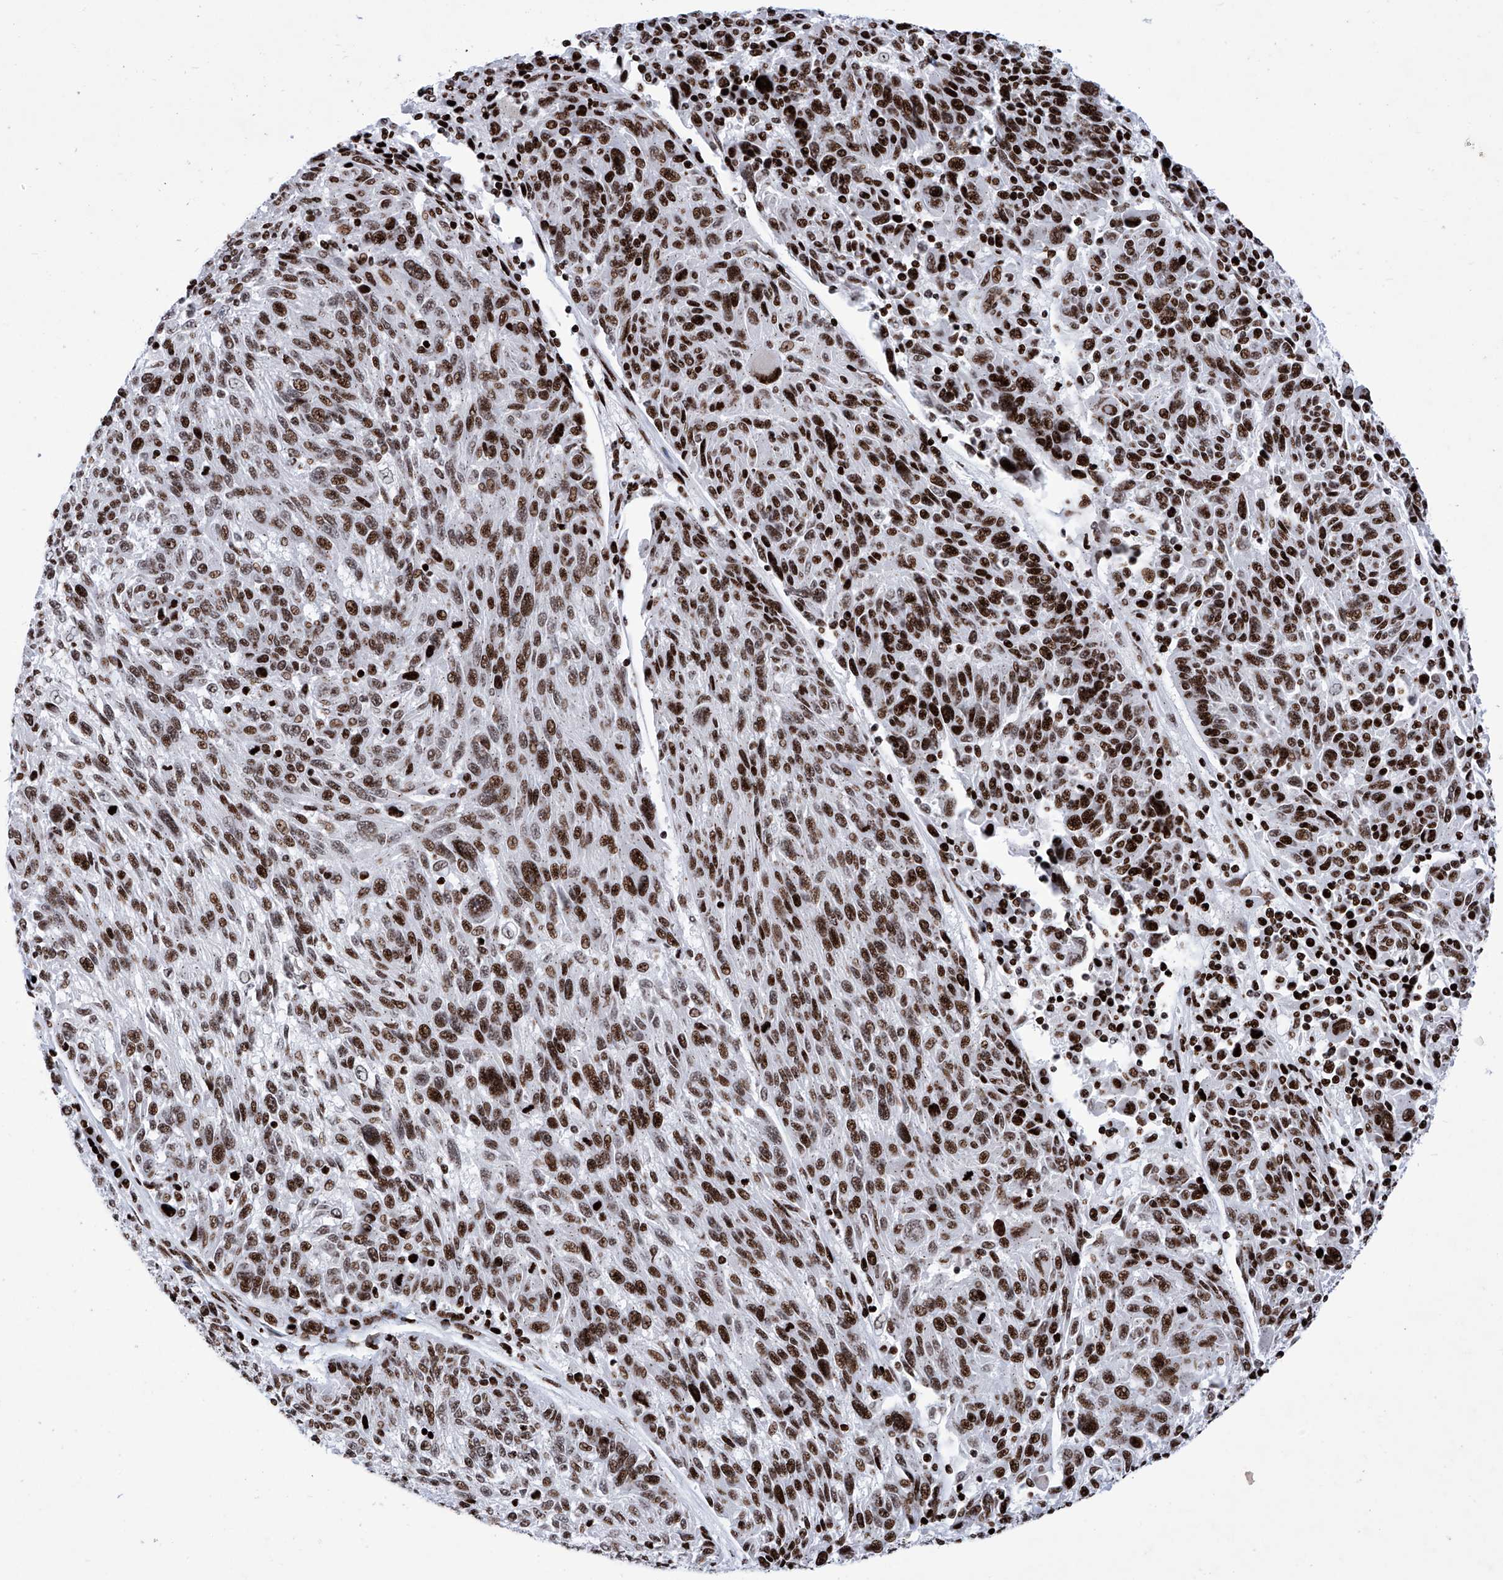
{"staining": {"intensity": "strong", "quantity": ">75%", "location": "nuclear"}, "tissue": "melanoma", "cell_type": "Tumor cells", "image_type": "cancer", "snomed": [{"axis": "morphology", "description": "Malignant melanoma, NOS"}, {"axis": "topography", "description": "Skin"}], "caption": "A brown stain shows strong nuclear expression of a protein in human melanoma tumor cells. Using DAB (brown) and hematoxylin (blue) stains, captured at high magnification using brightfield microscopy.", "gene": "HEY2", "patient": {"sex": "male", "age": 53}}